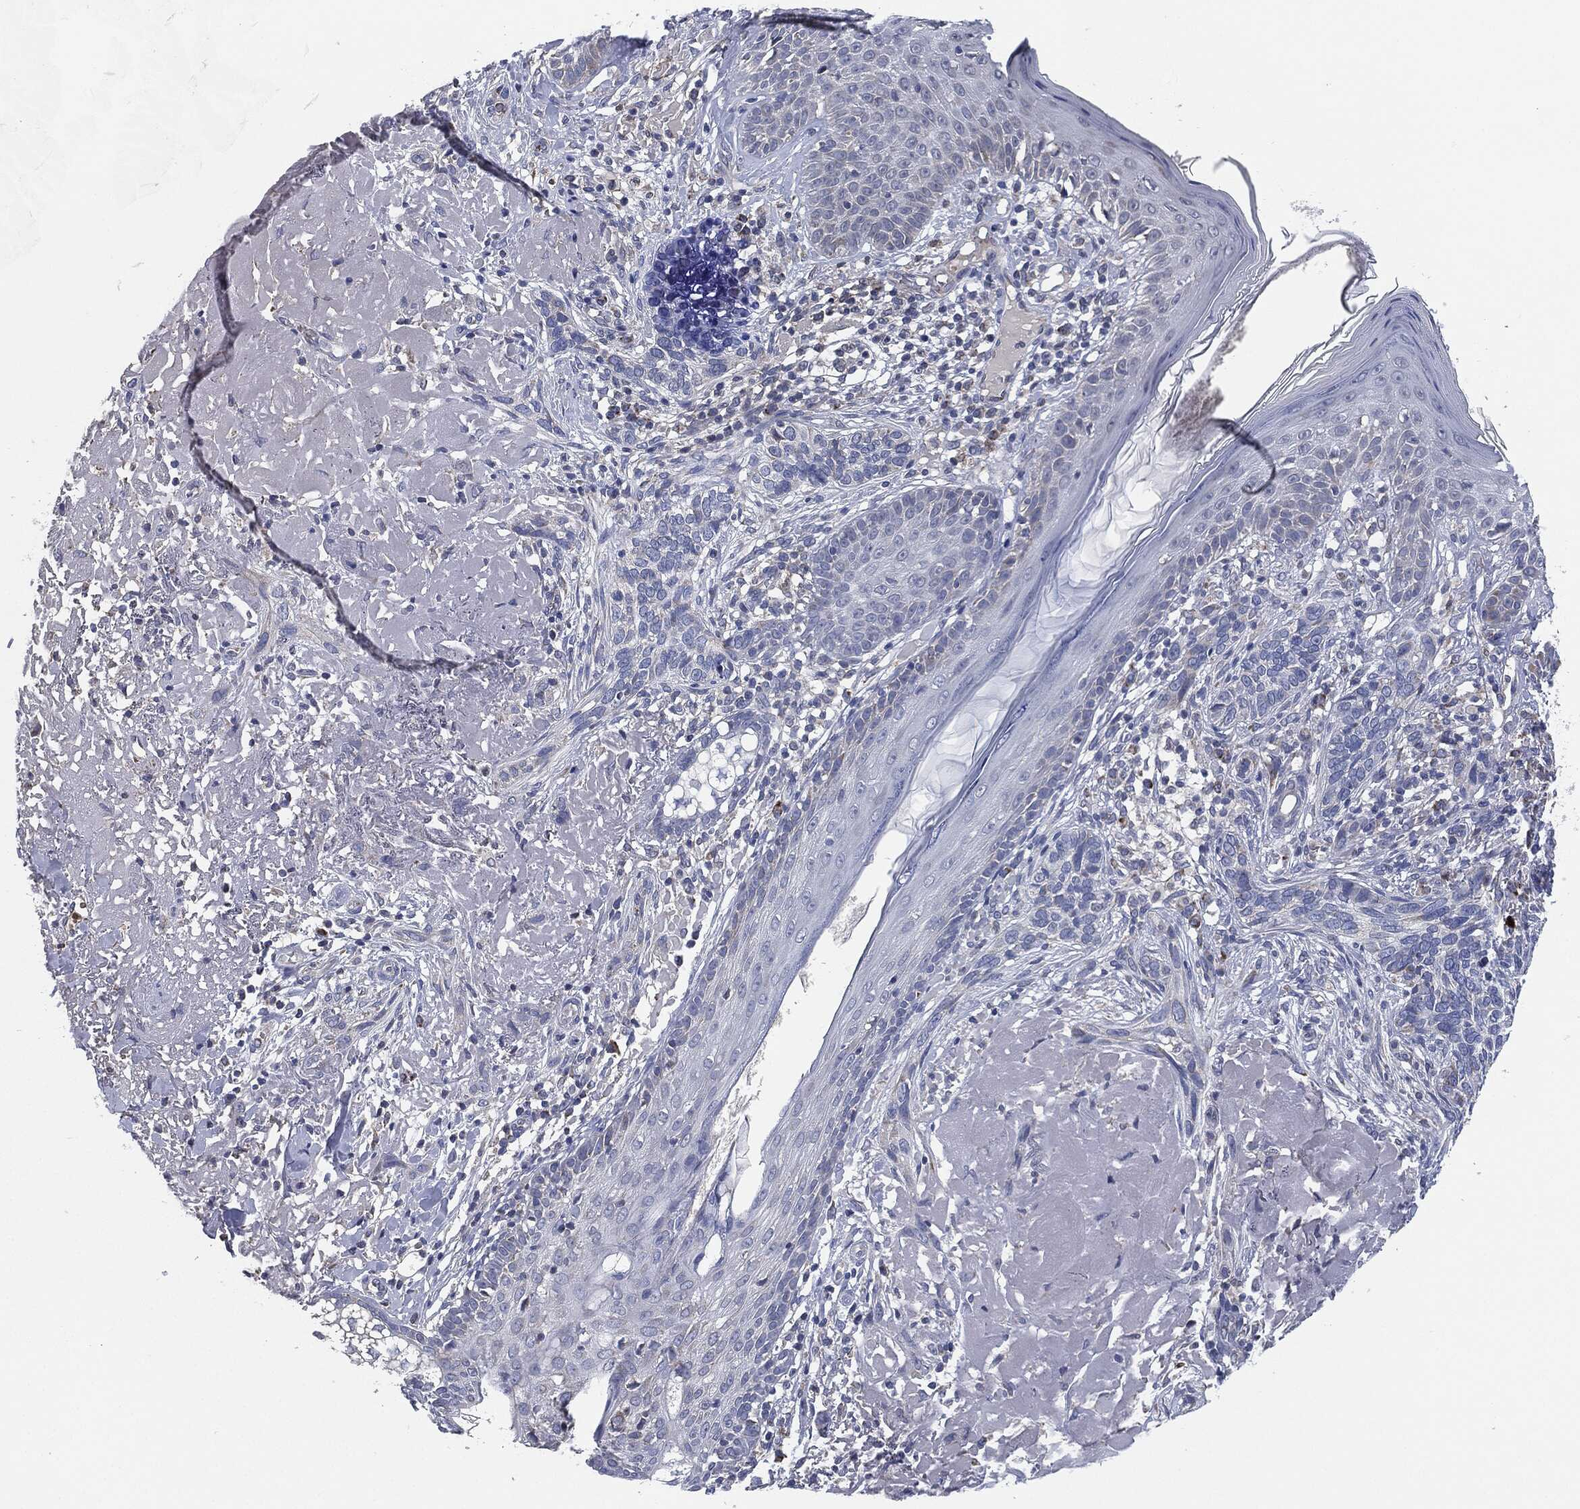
{"staining": {"intensity": "negative", "quantity": "none", "location": "none"}, "tissue": "skin cancer", "cell_type": "Tumor cells", "image_type": "cancer", "snomed": [{"axis": "morphology", "description": "Basal cell carcinoma"}, {"axis": "topography", "description": "Skin"}], "caption": "Photomicrograph shows no significant protein positivity in tumor cells of skin basal cell carcinoma.", "gene": "SIGLEC9", "patient": {"sex": "male", "age": 91}}